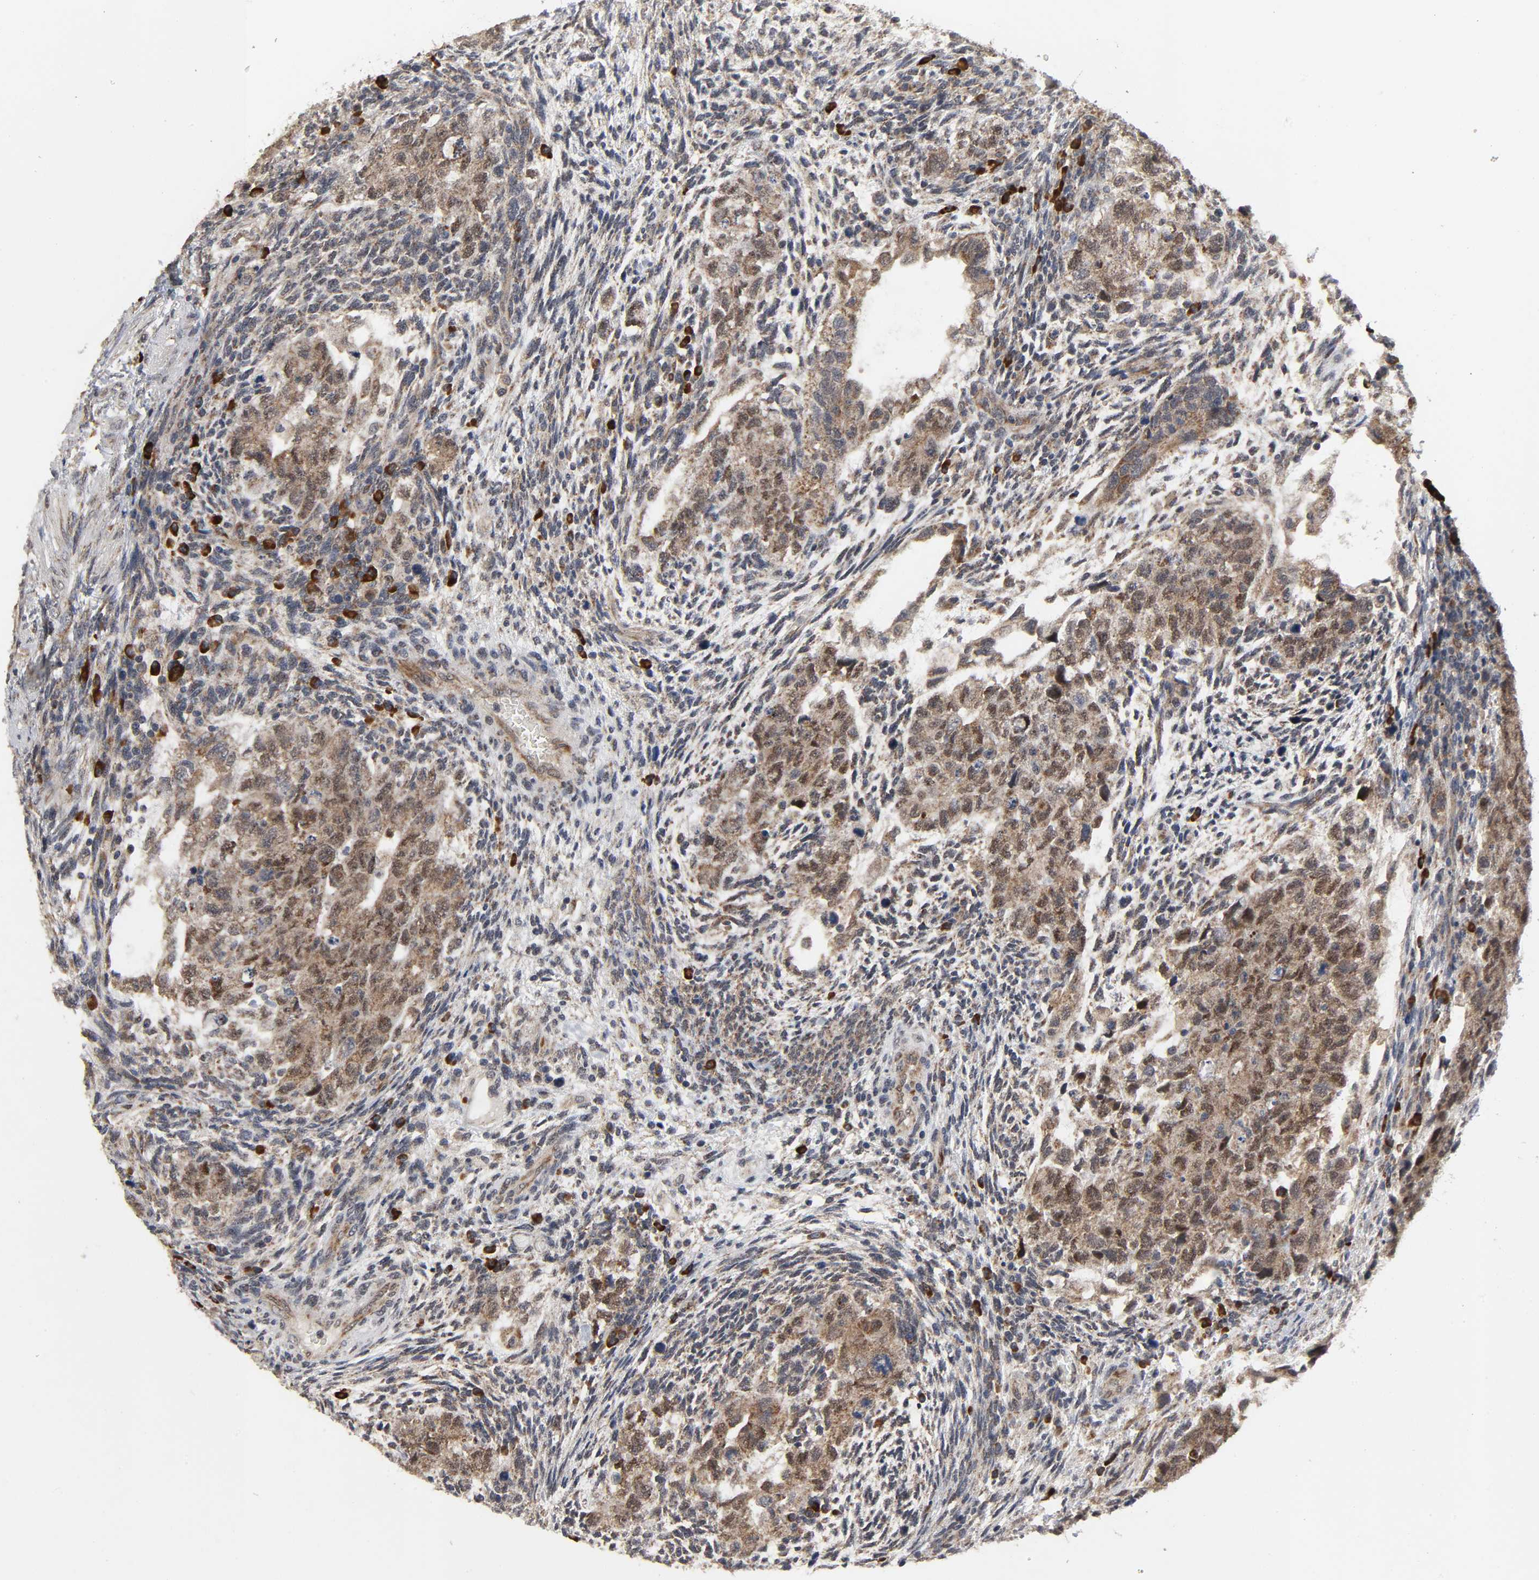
{"staining": {"intensity": "moderate", "quantity": ">75%", "location": "cytoplasmic/membranous"}, "tissue": "testis cancer", "cell_type": "Tumor cells", "image_type": "cancer", "snomed": [{"axis": "morphology", "description": "Normal tissue, NOS"}, {"axis": "morphology", "description": "Carcinoma, Embryonal, NOS"}, {"axis": "topography", "description": "Testis"}], "caption": "Moderate cytoplasmic/membranous protein expression is appreciated in about >75% of tumor cells in embryonal carcinoma (testis).", "gene": "SLC30A9", "patient": {"sex": "male", "age": 36}}